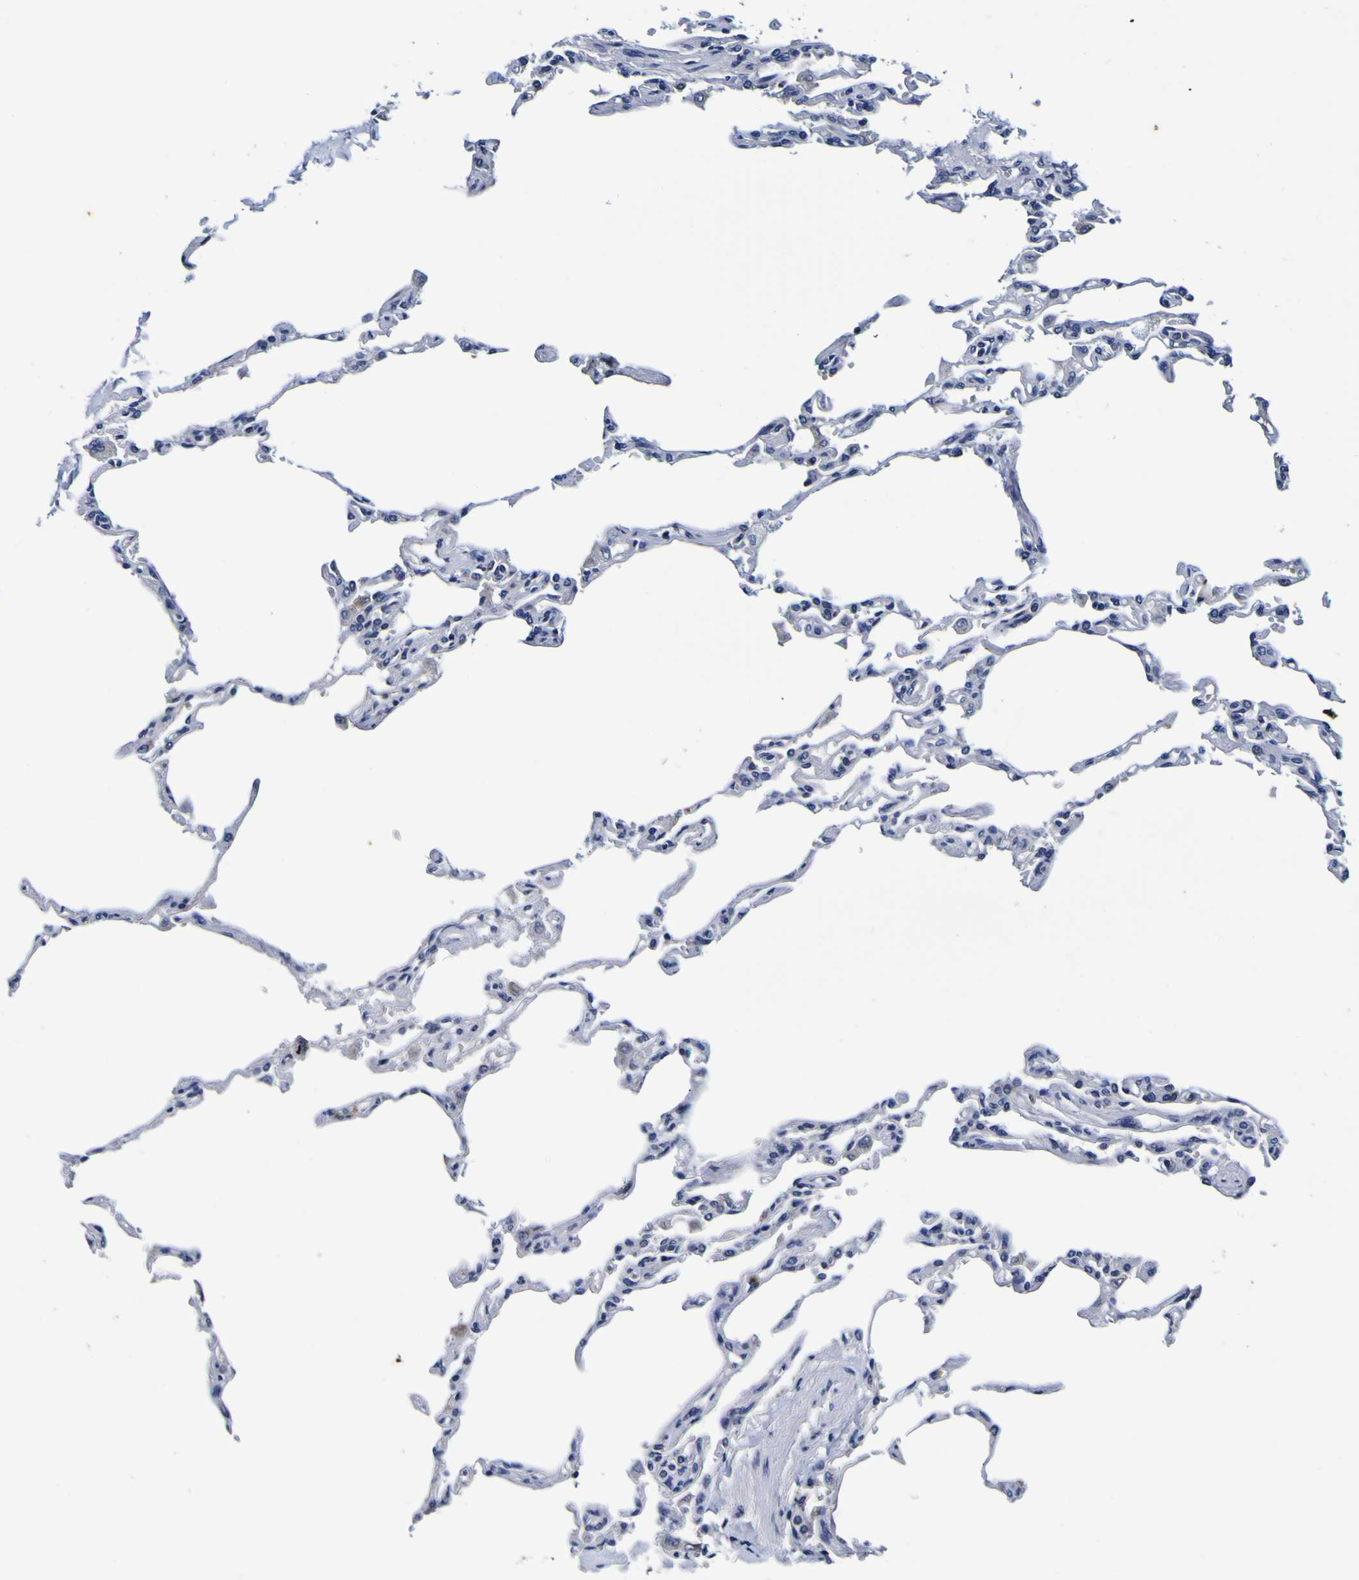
{"staining": {"intensity": "negative", "quantity": "none", "location": "none"}, "tissue": "lung", "cell_type": "Alveolar cells", "image_type": "normal", "snomed": [{"axis": "morphology", "description": "Normal tissue, NOS"}, {"axis": "topography", "description": "Lung"}], "caption": "This is an immunohistochemistry photomicrograph of unremarkable human lung. There is no positivity in alveolar cells.", "gene": "PDLIM4", "patient": {"sex": "male", "age": 21}}